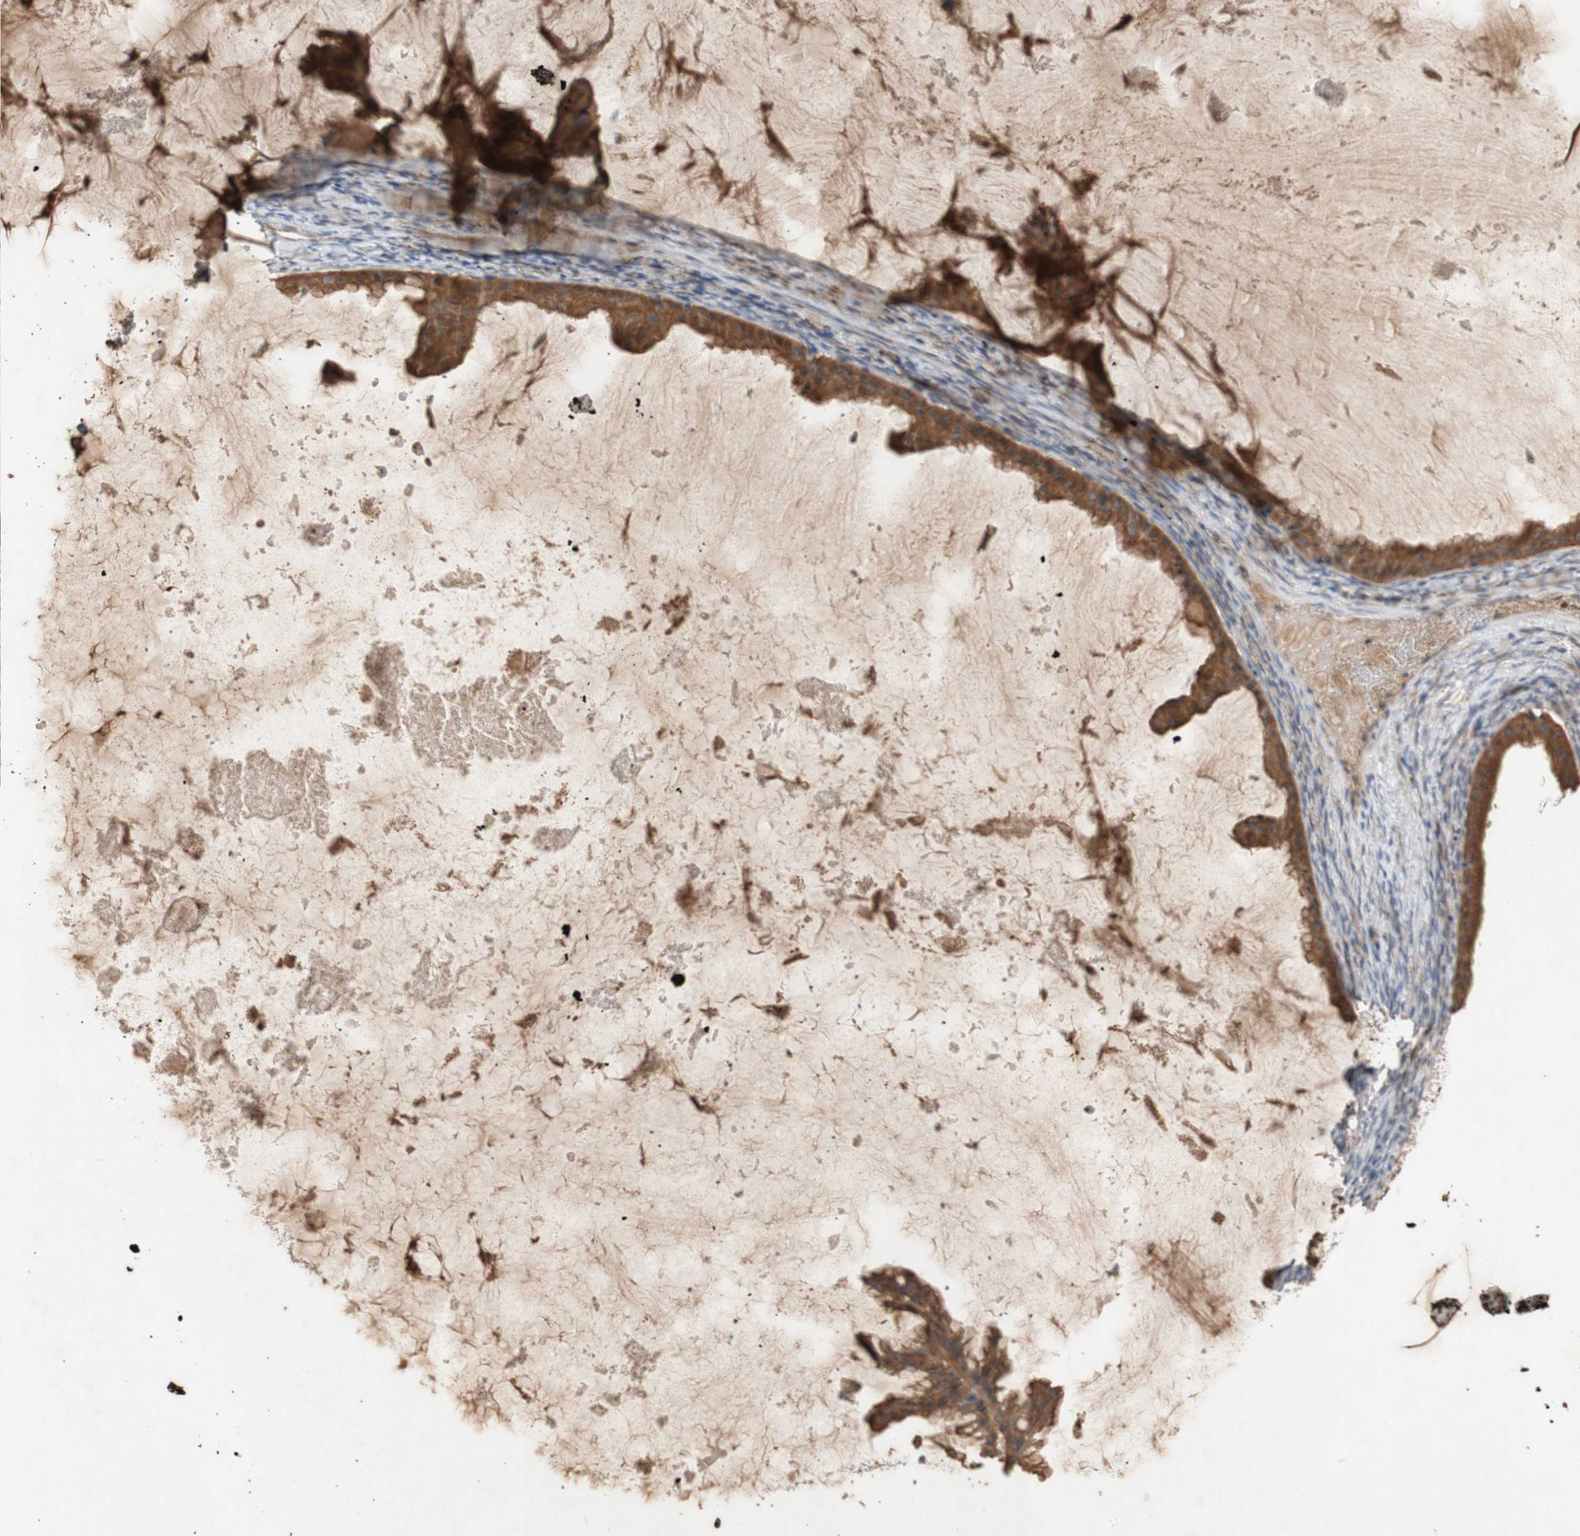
{"staining": {"intensity": "moderate", "quantity": ">75%", "location": "cytoplasmic/membranous"}, "tissue": "ovarian cancer", "cell_type": "Tumor cells", "image_type": "cancer", "snomed": [{"axis": "morphology", "description": "Cystadenocarcinoma, mucinous, NOS"}, {"axis": "topography", "description": "Ovary"}], "caption": "A medium amount of moderate cytoplasmic/membranous expression is appreciated in about >75% of tumor cells in ovarian cancer (mucinous cystadenocarcinoma) tissue.", "gene": "PKN1", "patient": {"sex": "female", "age": 61}}